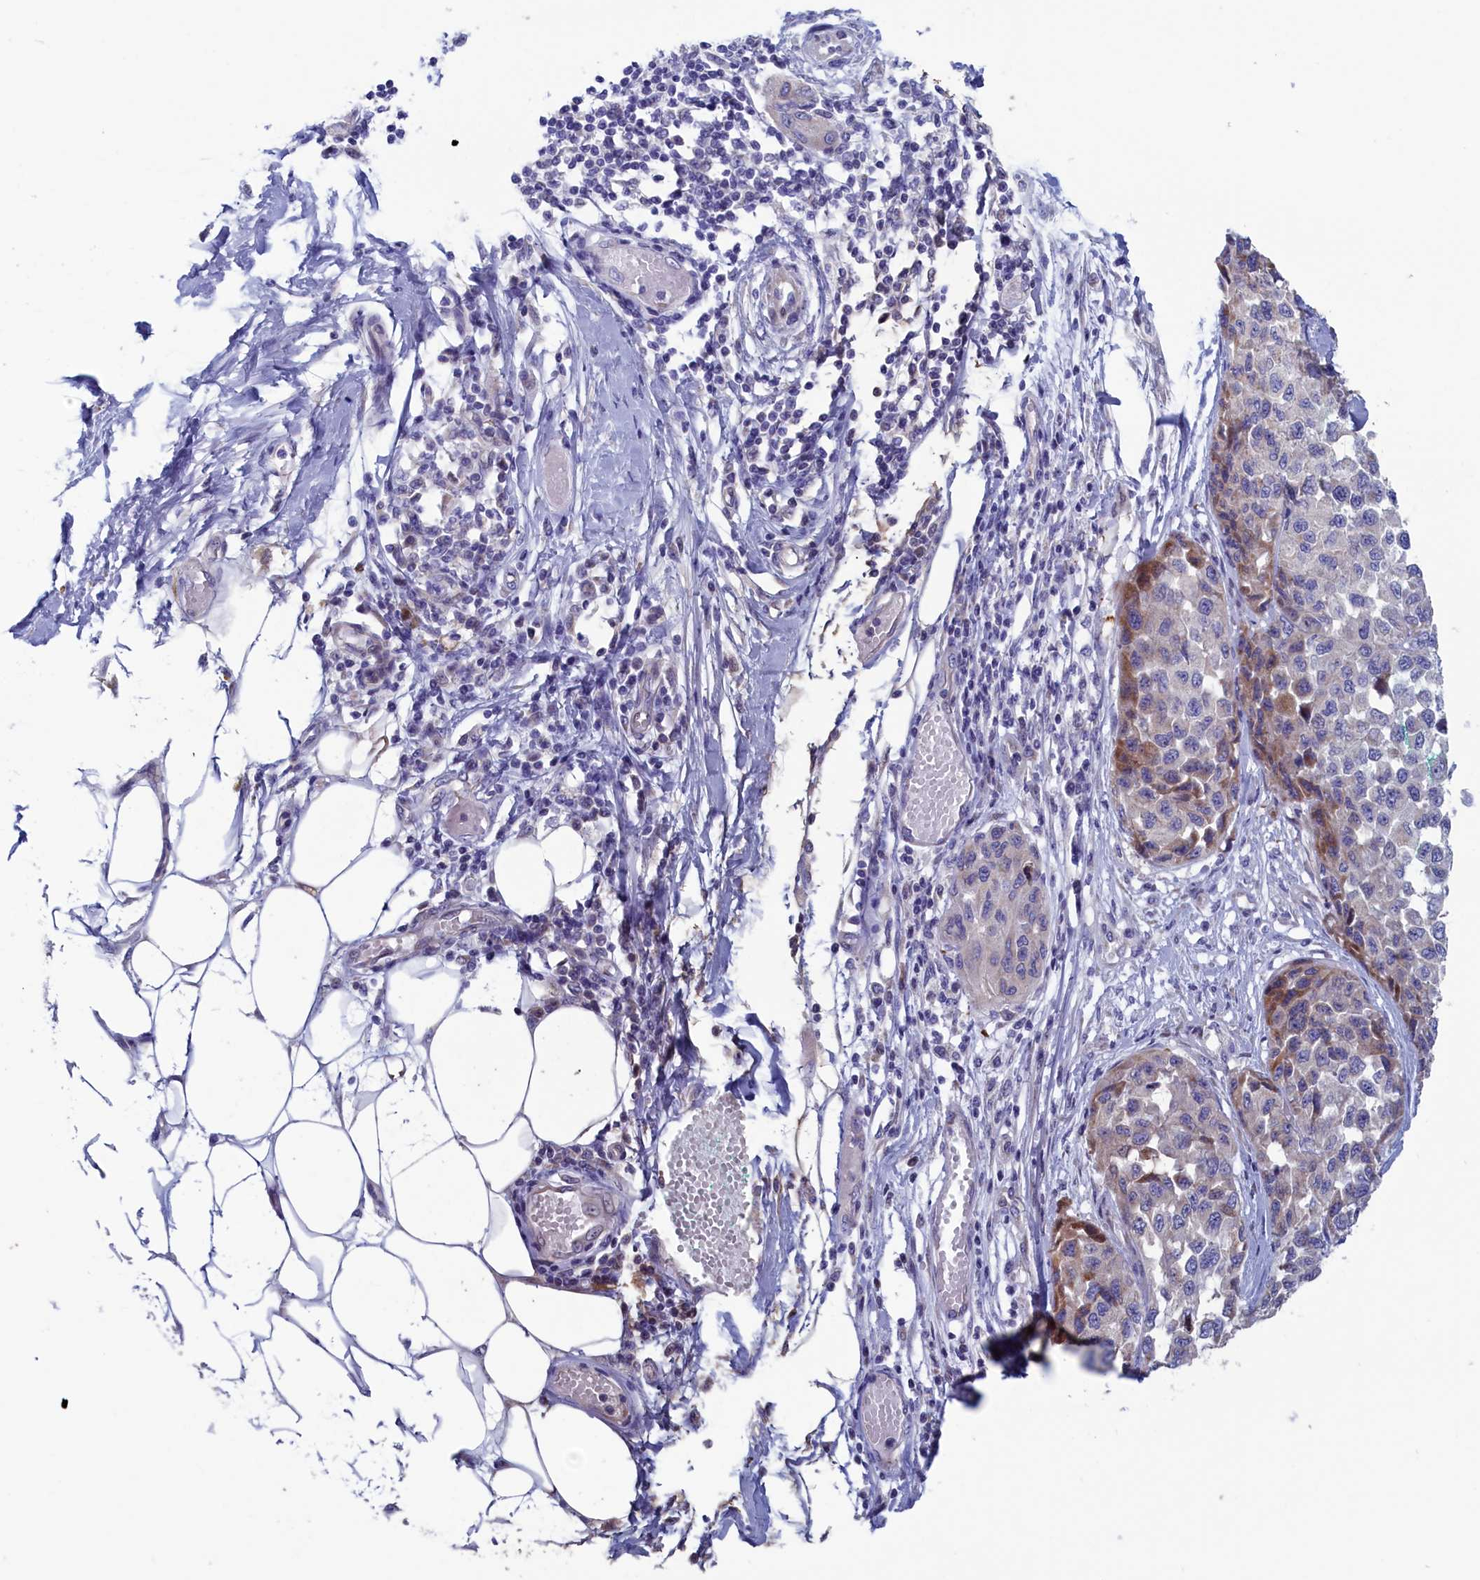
{"staining": {"intensity": "moderate", "quantity": "<25%", "location": "cytoplasmic/membranous"}, "tissue": "melanoma", "cell_type": "Tumor cells", "image_type": "cancer", "snomed": [{"axis": "morphology", "description": "Normal tissue, NOS"}, {"axis": "morphology", "description": "Malignant melanoma, NOS"}, {"axis": "topography", "description": "Skin"}], "caption": "High-magnification brightfield microscopy of melanoma stained with DAB (3,3'-diaminobenzidine) (brown) and counterstained with hematoxylin (blue). tumor cells exhibit moderate cytoplasmic/membranous positivity is seen in about<25% of cells.", "gene": "NIBAN3", "patient": {"sex": "male", "age": 62}}